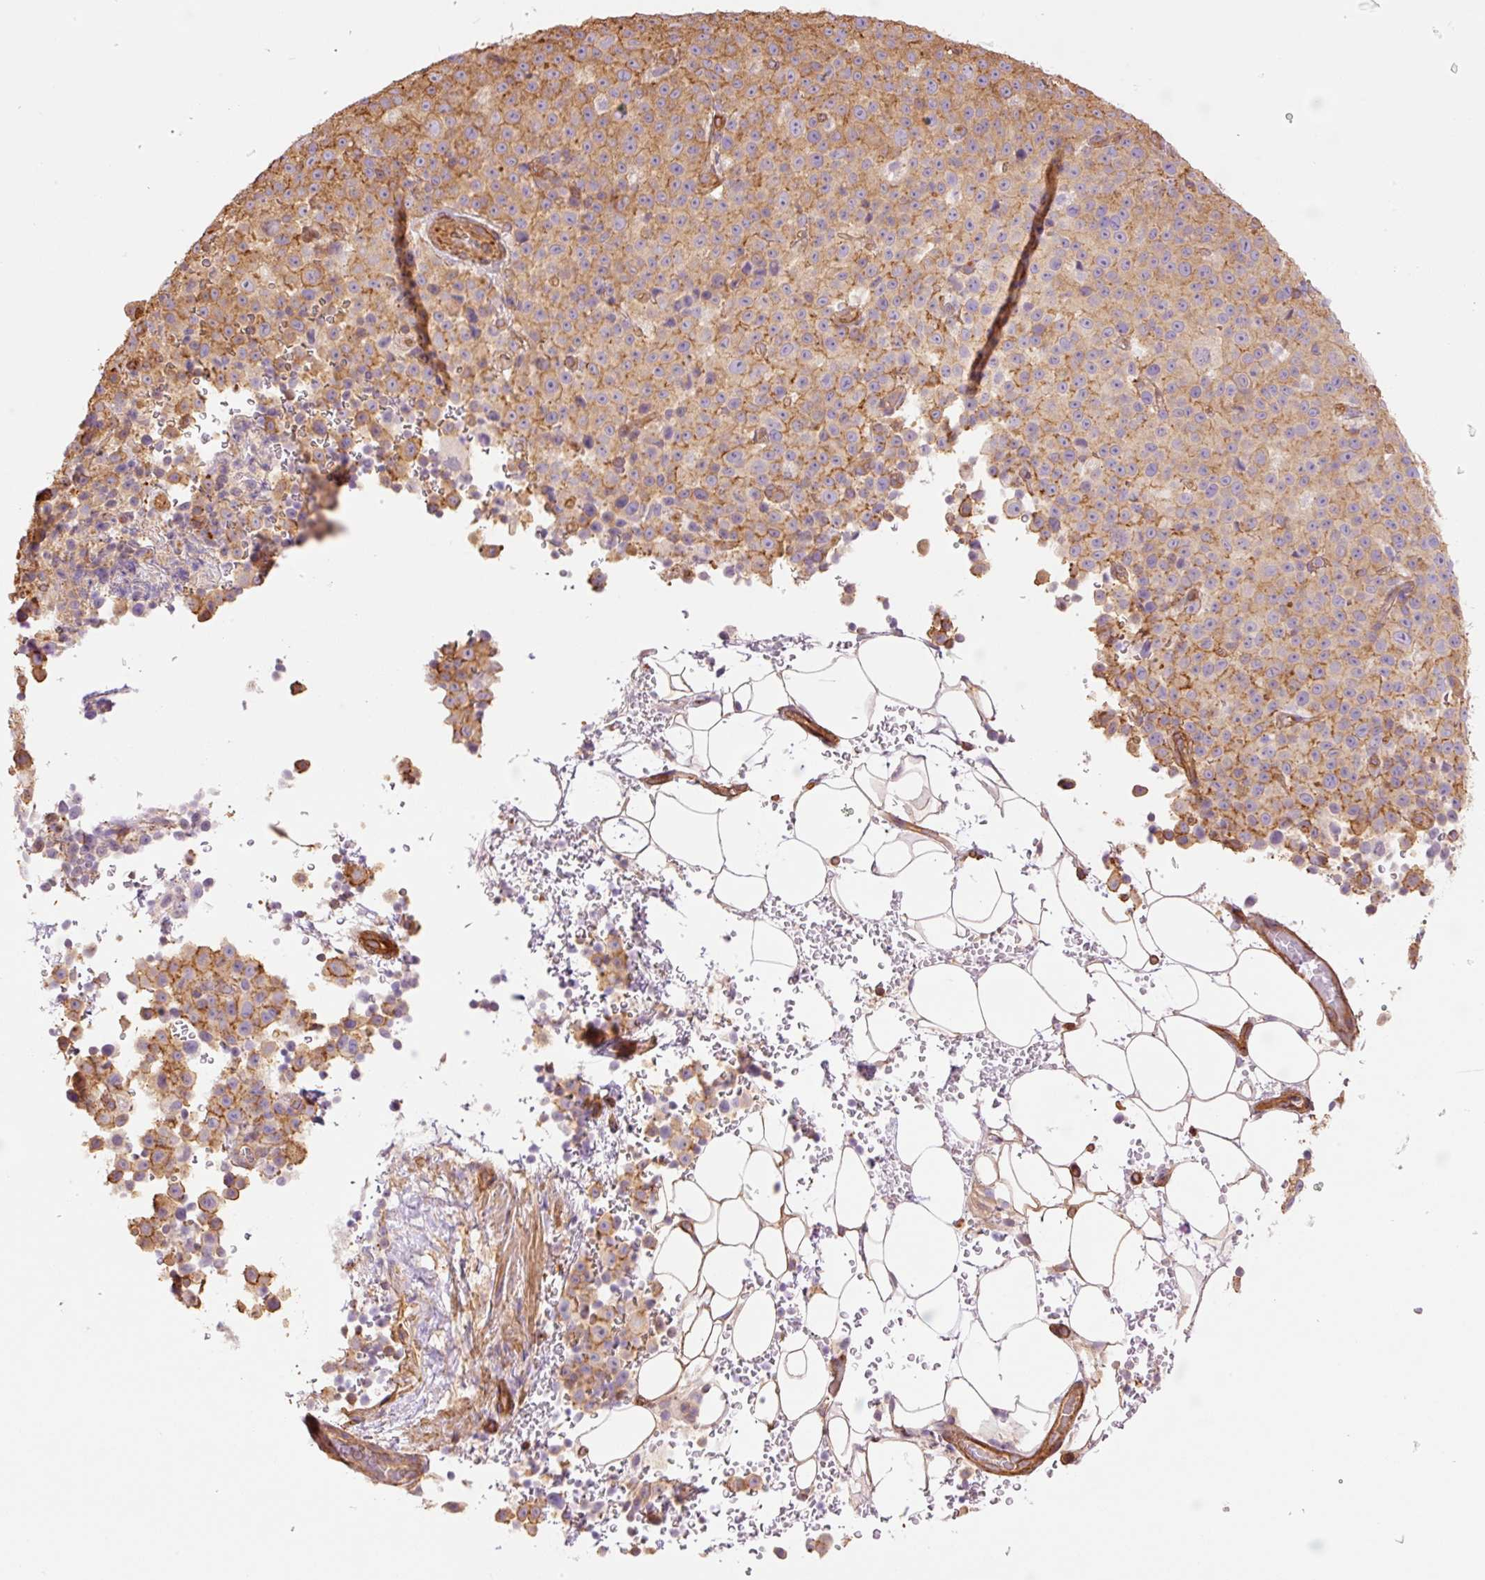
{"staining": {"intensity": "moderate", "quantity": ">75%", "location": "cytoplasmic/membranous"}, "tissue": "melanoma", "cell_type": "Tumor cells", "image_type": "cancer", "snomed": [{"axis": "morphology", "description": "Malignant melanoma, Metastatic site"}, {"axis": "topography", "description": "Skin"}, {"axis": "topography", "description": "Lymph node"}], "caption": "Tumor cells display moderate cytoplasmic/membranous positivity in approximately >75% of cells in melanoma.", "gene": "PPP1R1B", "patient": {"sex": "male", "age": 66}}